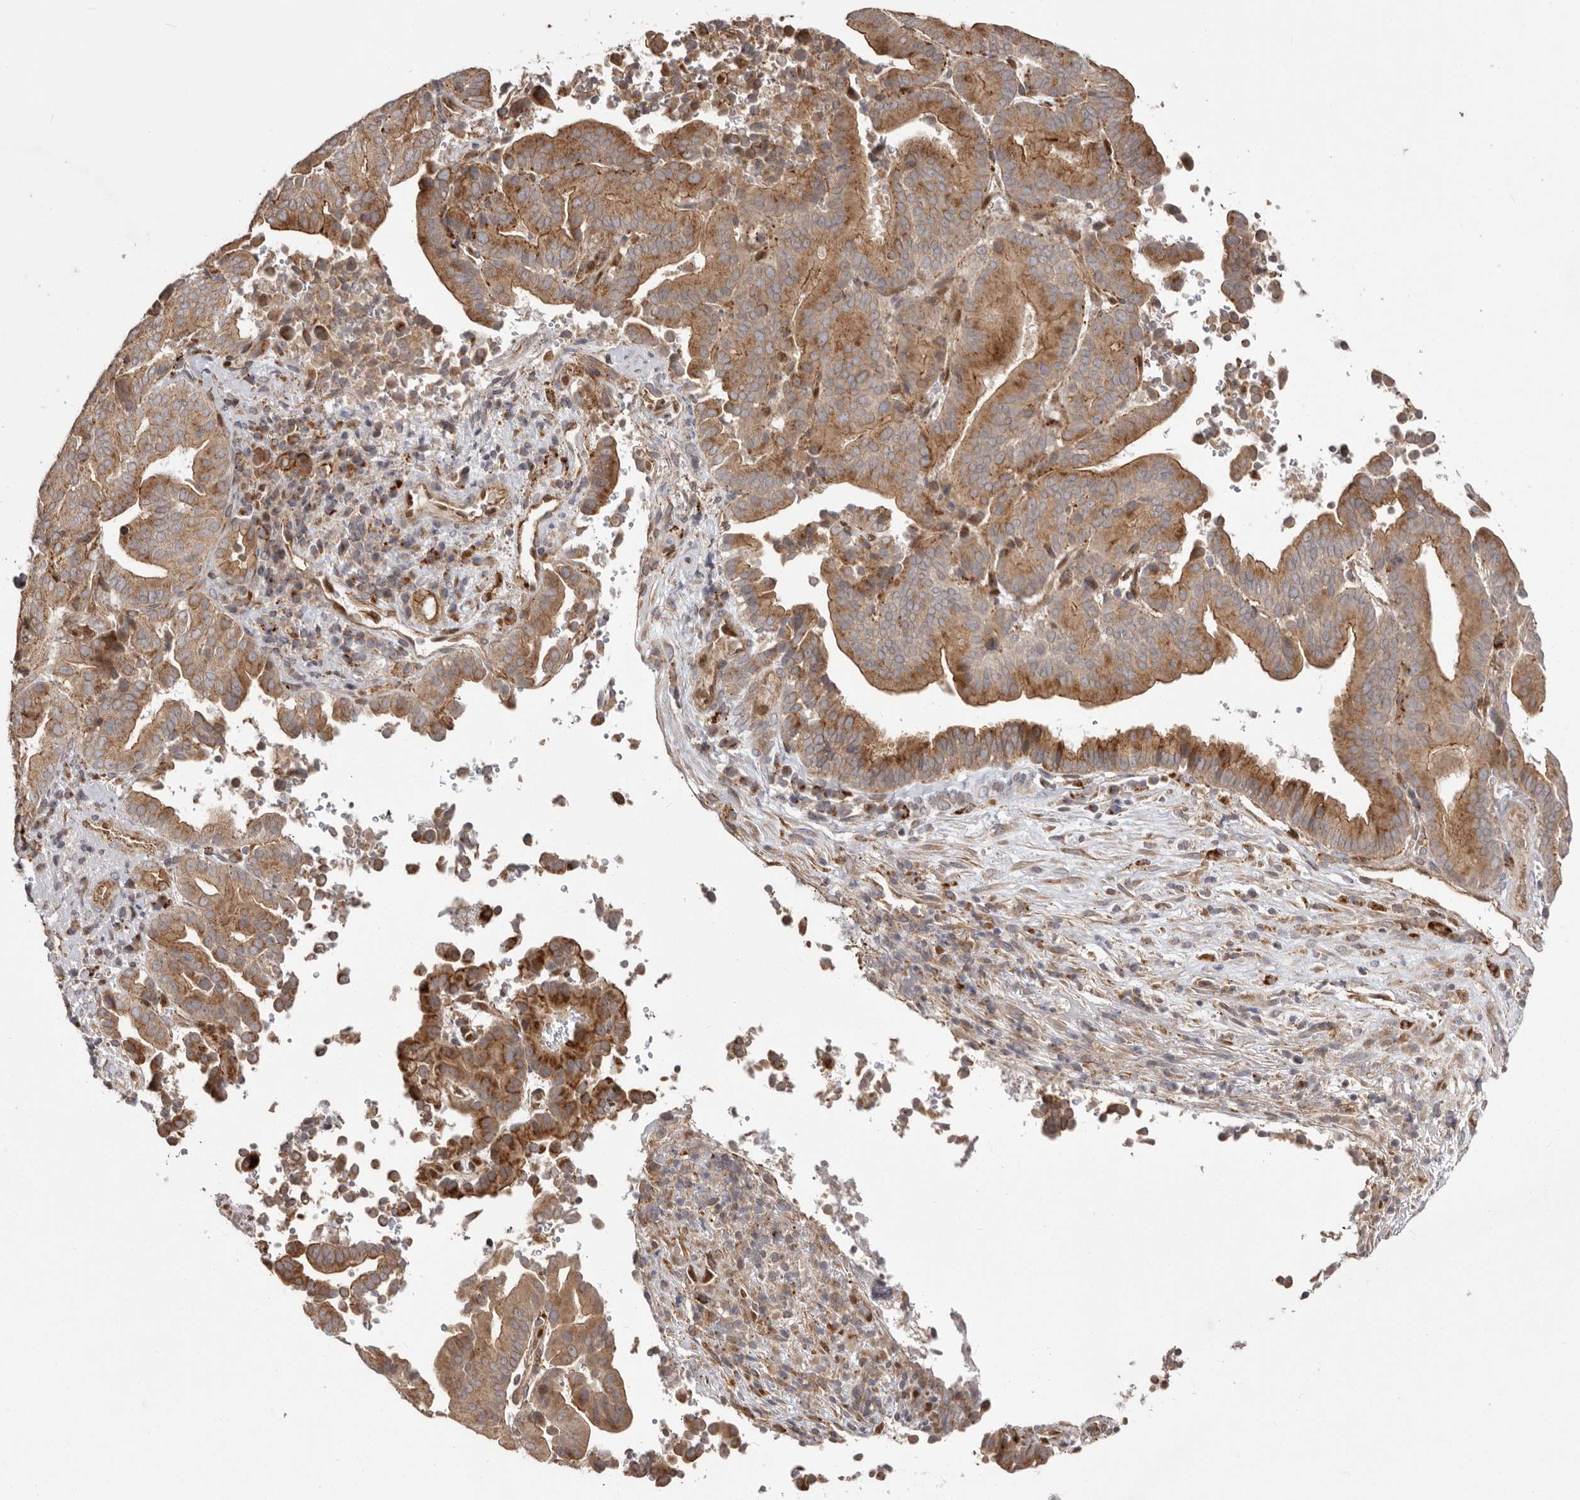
{"staining": {"intensity": "moderate", "quantity": ">75%", "location": "cytoplasmic/membranous"}, "tissue": "liver cancer", "cell_type": "Tumor cells", "image_type": "cancer", "snomed": [{"axis": "morphology", "description": "Cholangiocarcinoma"}, {"axis": "topography", "description": "Liver"}], "caption": "Liver cancer was stained to show a protein in brown. There is medium levels of moderate cytoplasmic/membranous positivity in about >75% of tumor cells. The staining is performed using DAB brown chromogen to label protein expression. The nuclei are counter-stained blue using hematoxylin.", "gene": "NUP43", "patient": {"sex": "female", "age": 75}}